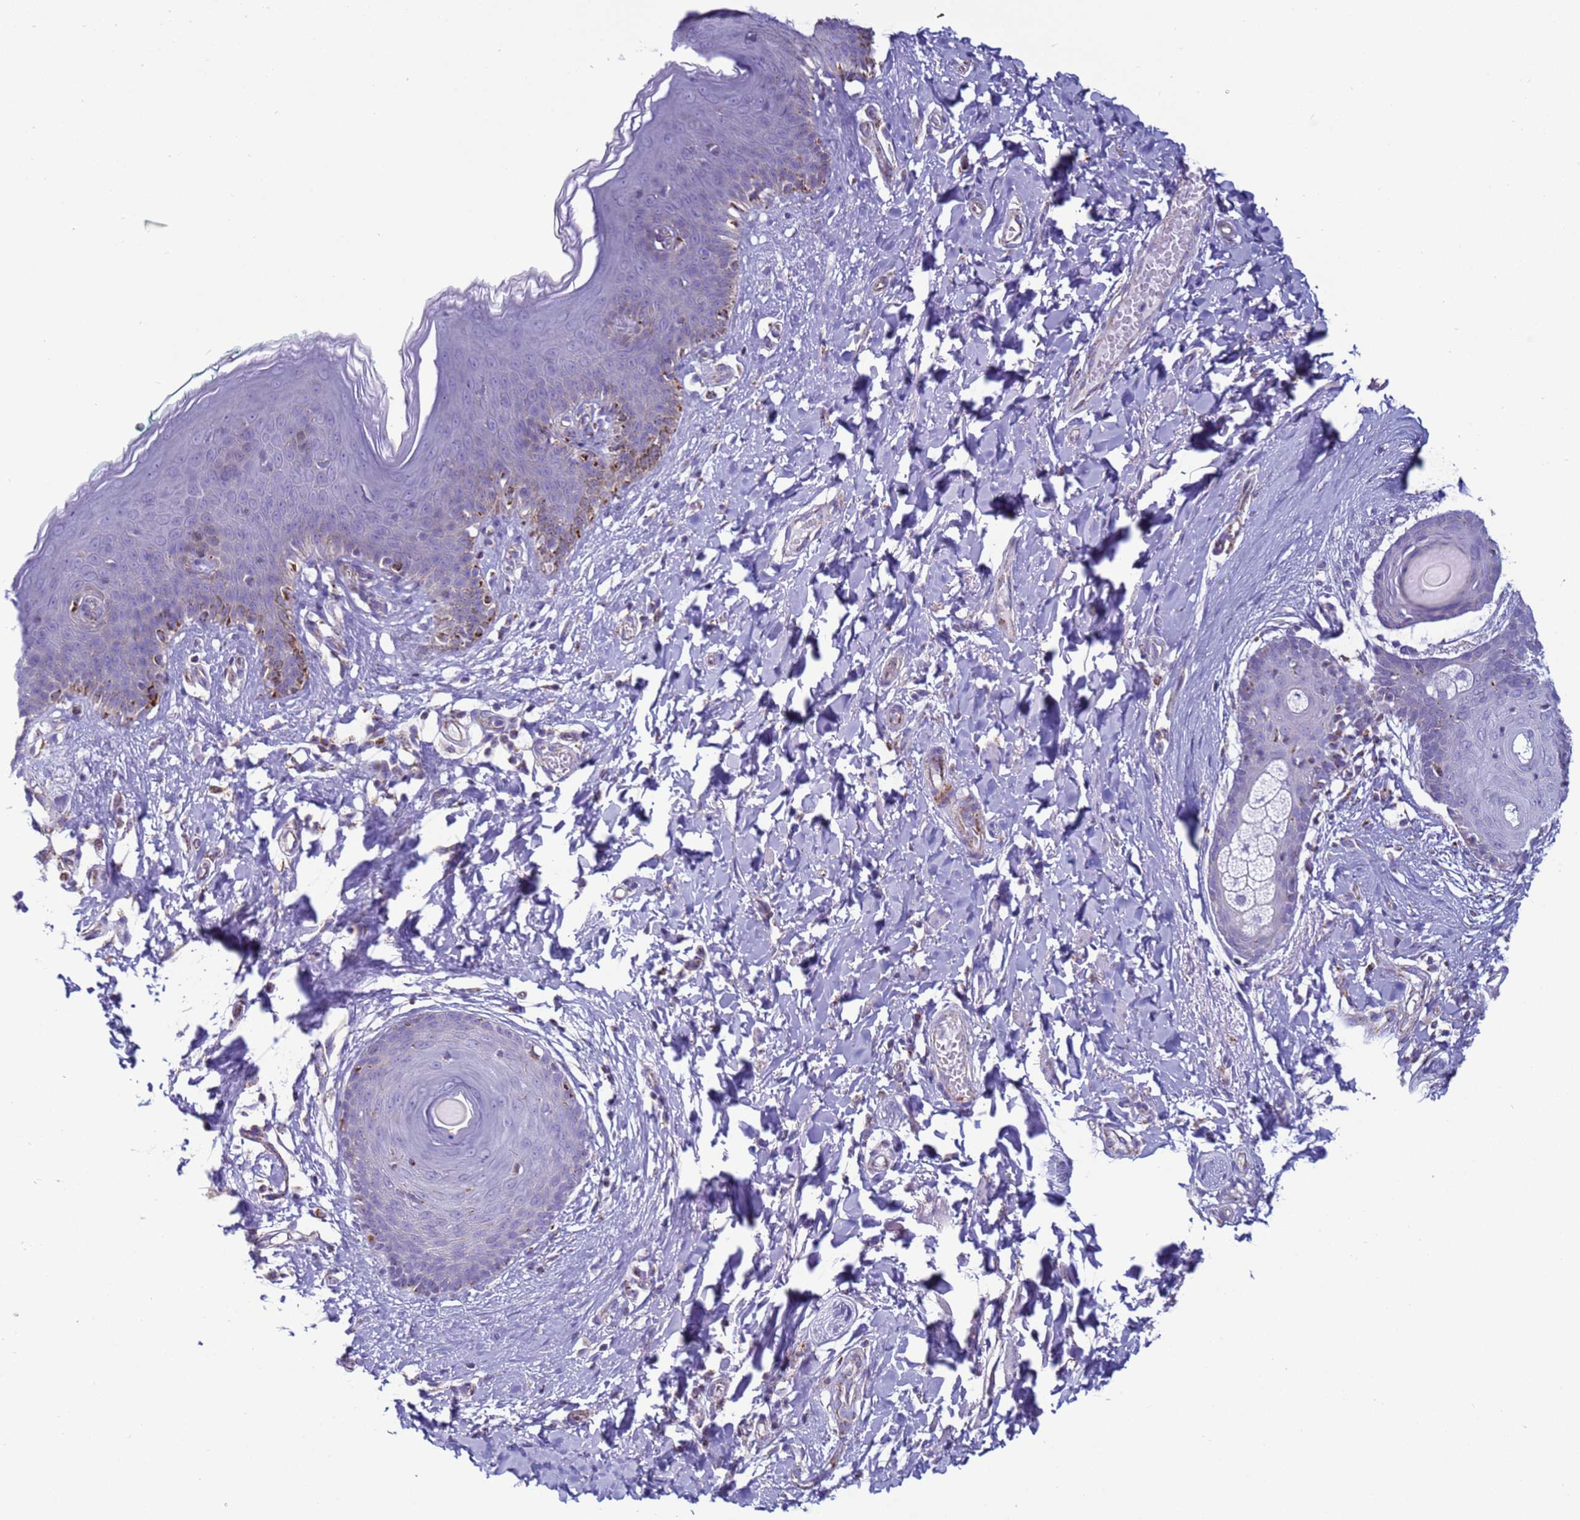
{"staining": {"intensity": "moderate", "quantity": "<25%", "location": "cytoplasmic/membranous"}, "tissue": "skin", "cell_type": "Epidermal cells", "image_type": "normal", "snomed": [{"axis": "morphology", "description": "Normal tissue, NOS"}, {"axis": "topography", "description": "Vulva"}], "caption": "Protein expression analysis of unremarkable skin demonstrates moderate cytoplasmic/membranous expression in approximately <25% of epidermal cells. (brown staining indicates protein expression, while blue staining denotes nuclei).", "gene": "HPCAL1", "patient": {"sex": "female", "age": 66}}